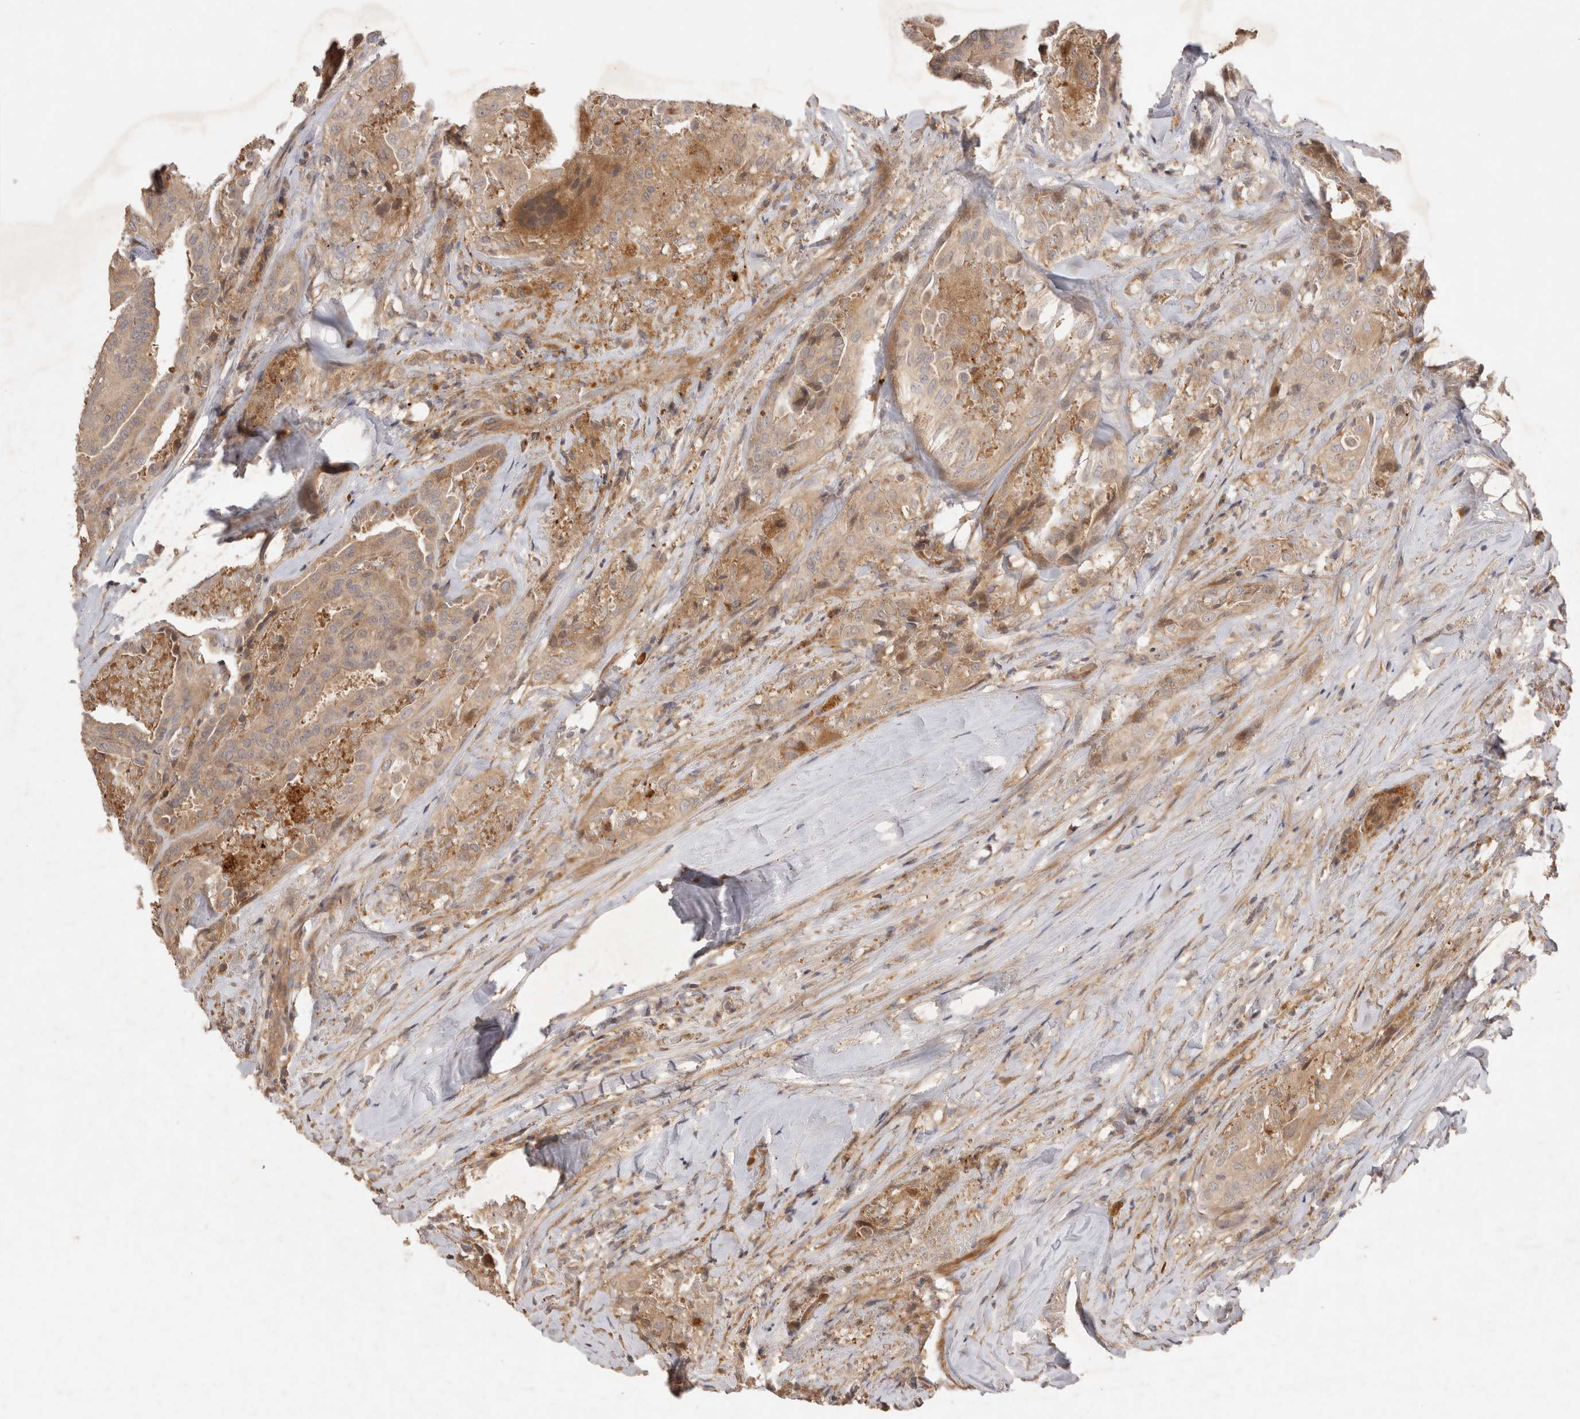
{"staining": {"intensity": "weak", "quantity": ">75%", "location": "cytoplasmic/membranous"}, "tissue": "thyroid cancer", "cell_type": "Tumor cells", "image_type": "cancer", "snomed": [{"axis": "morphology", "description": "Papillary adenocarcinoma, NOS"}, {"axis": "topography", "description": "Thyroid gland"}], "caption": "A high-resolution photomicrograph shows IHC staining of thyroid cancer, which demonstrates weak cytoplasmic/membranous positivity in approximately >75% of tumor cells.", "gene": "PPP1R42", "patient": {"sex": "male", "age": 77}}